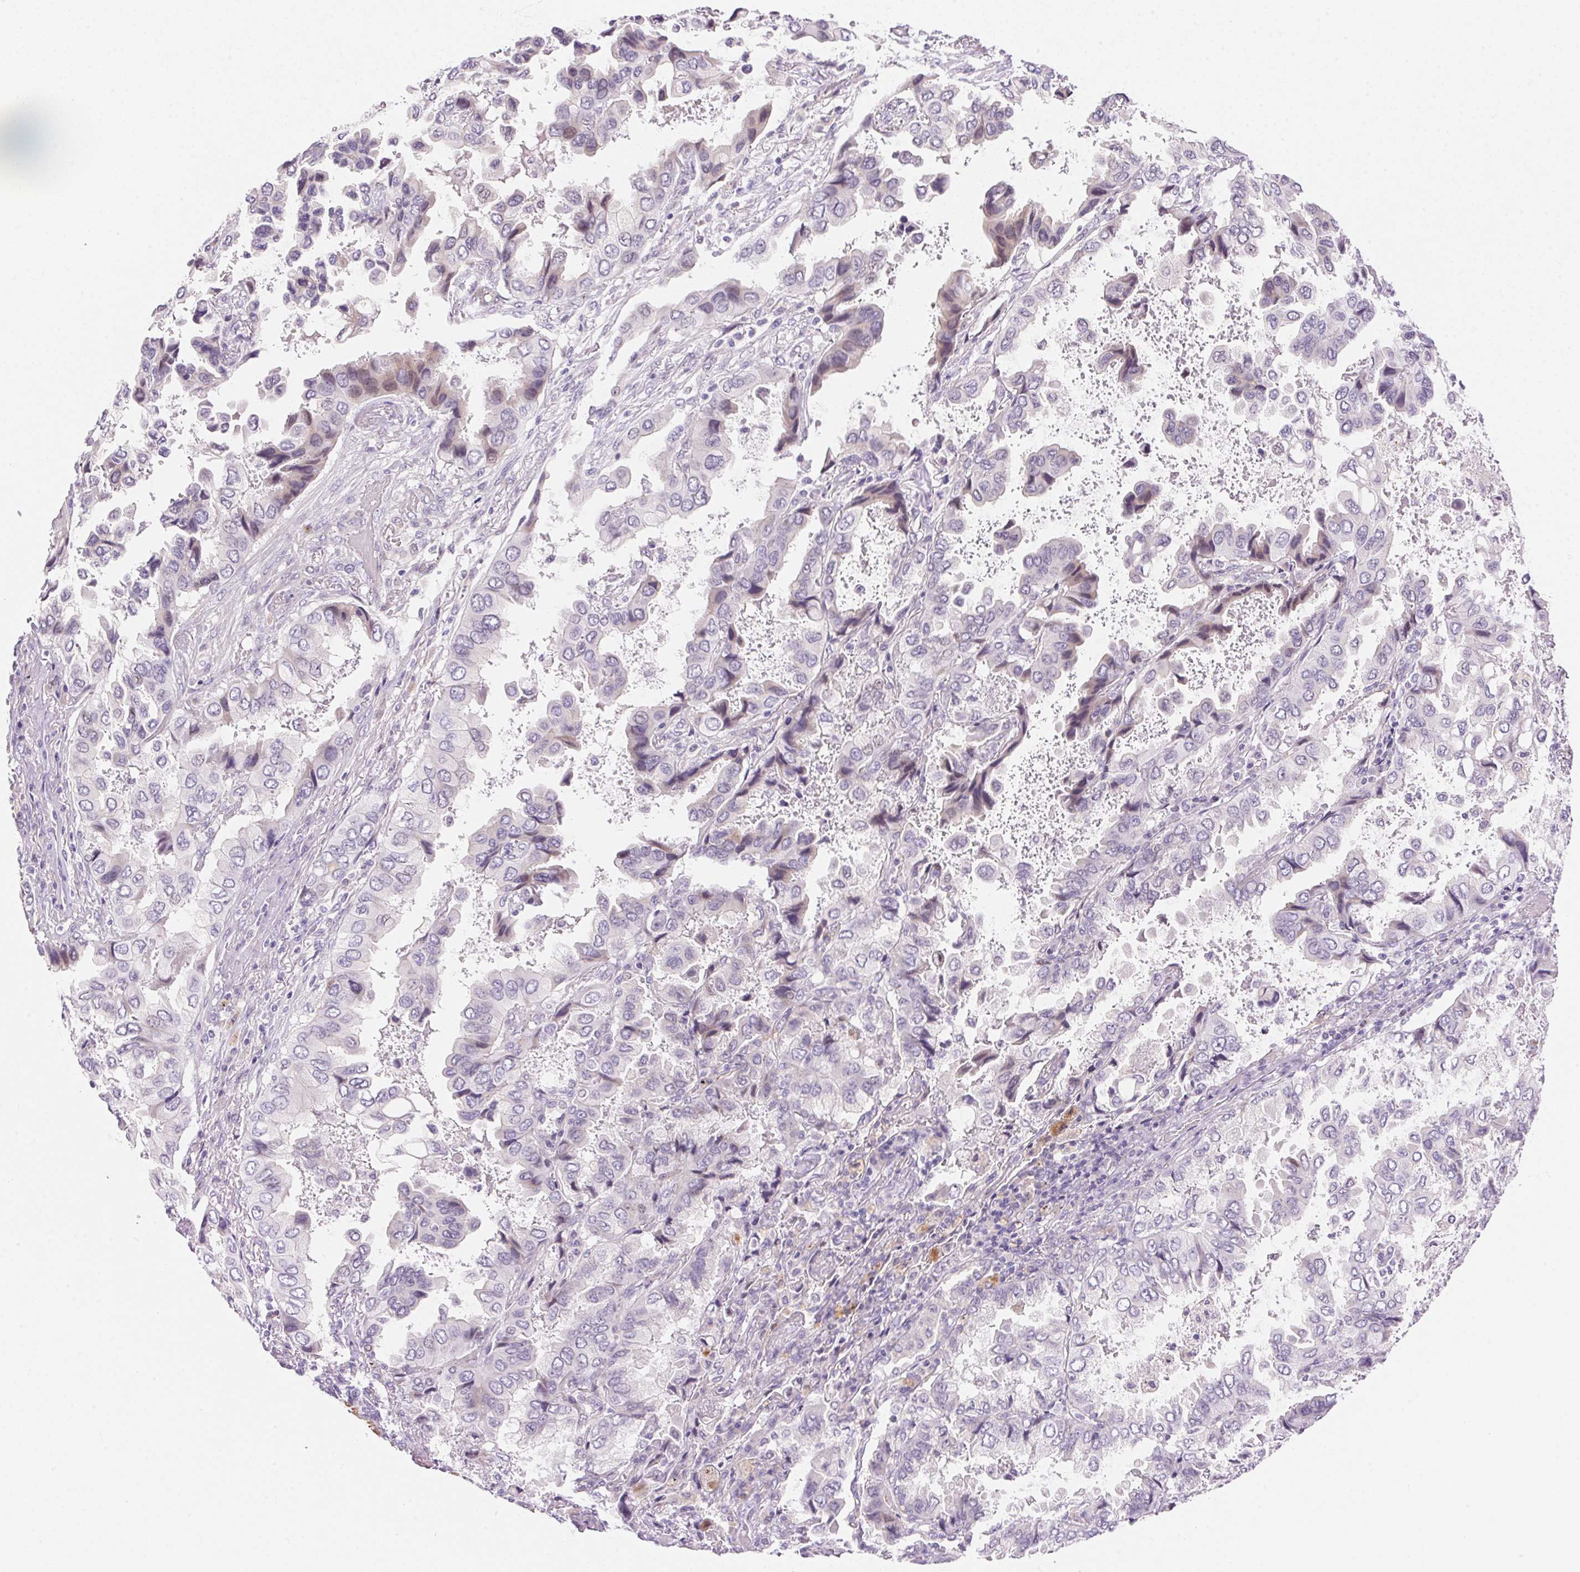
{"staining": {"intensity": "negative", "quantity": "none", "location": "none"}, "tissue": "lung cancer", "cell_type": "Tumor cells", "image_type": "cancer", "snomed": [{"axis": "morphology", "description": "Aneuploidy"}, {"axis": "morphology", "description": "Adenocarcinoma, NOS"}, {"axis": "morphology", "description": "Adenocarcinoma, metastatic, NOS"}, {"axis": "topography", "description": "Lymph node"}, {"axis": "topography", "description": "Lung"}], "caption": "IHC photomicrograph of lung cancer stained for a protein (brown), which demonstrates no positivity in tumor cells.", "gene": "TEKT1", "patient": {"sex": "female", "age": 48}}